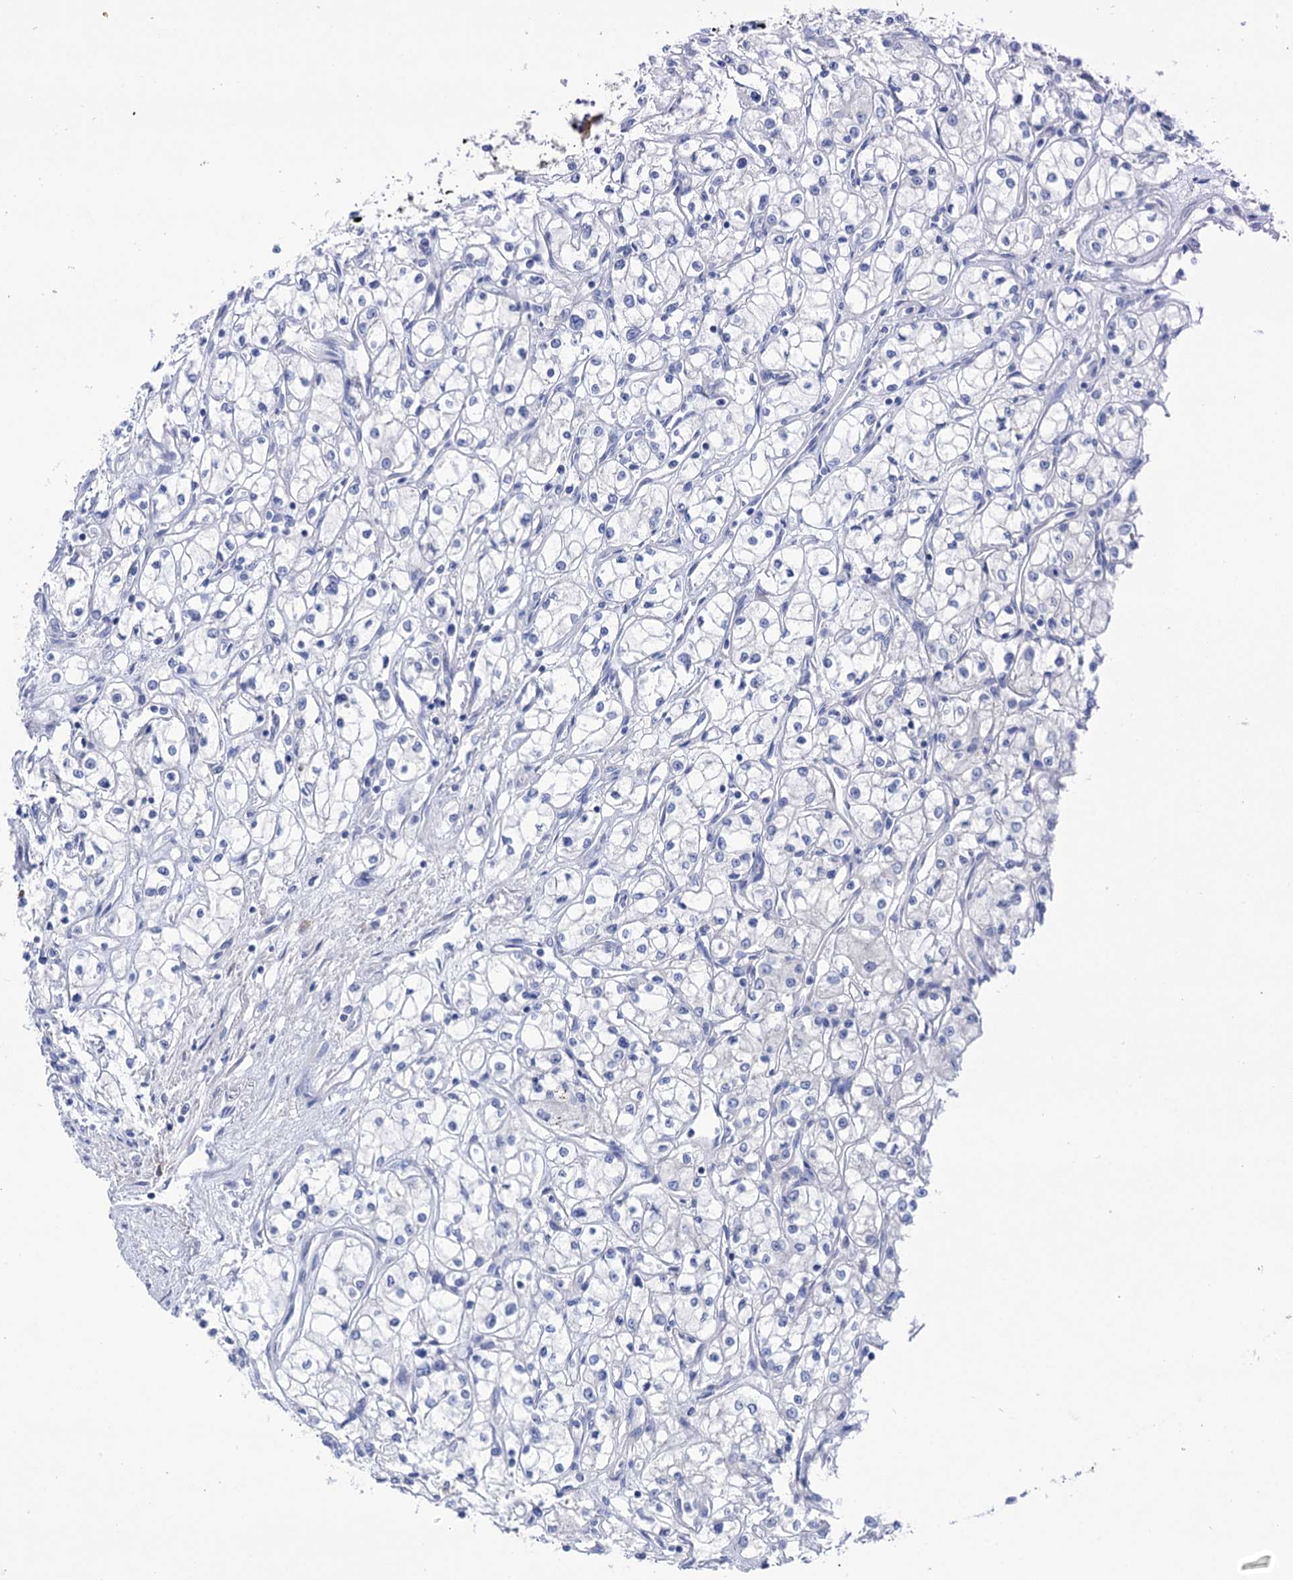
{"staining": {"intensity": "negative", "quantity": "none", "location": "none"}, "tissue": "renal cancer", "cell_type": "Tumor cells", "image_type": "cancer", "snomed": [{"axis": "morphology", "description": "Adenocarcinoma, NOS"}, {"axis": "topography", "description": "Kidney"}], "caption": "High magnification brightfield microscopy of renal cancer (adenocarcinoma) stained with DAB (brown) and counterstained with hematoxylin (blue): tumor cells show no significant expression.", "gene": "YARS2", "patient": {"sex": "male", "age": 59}}